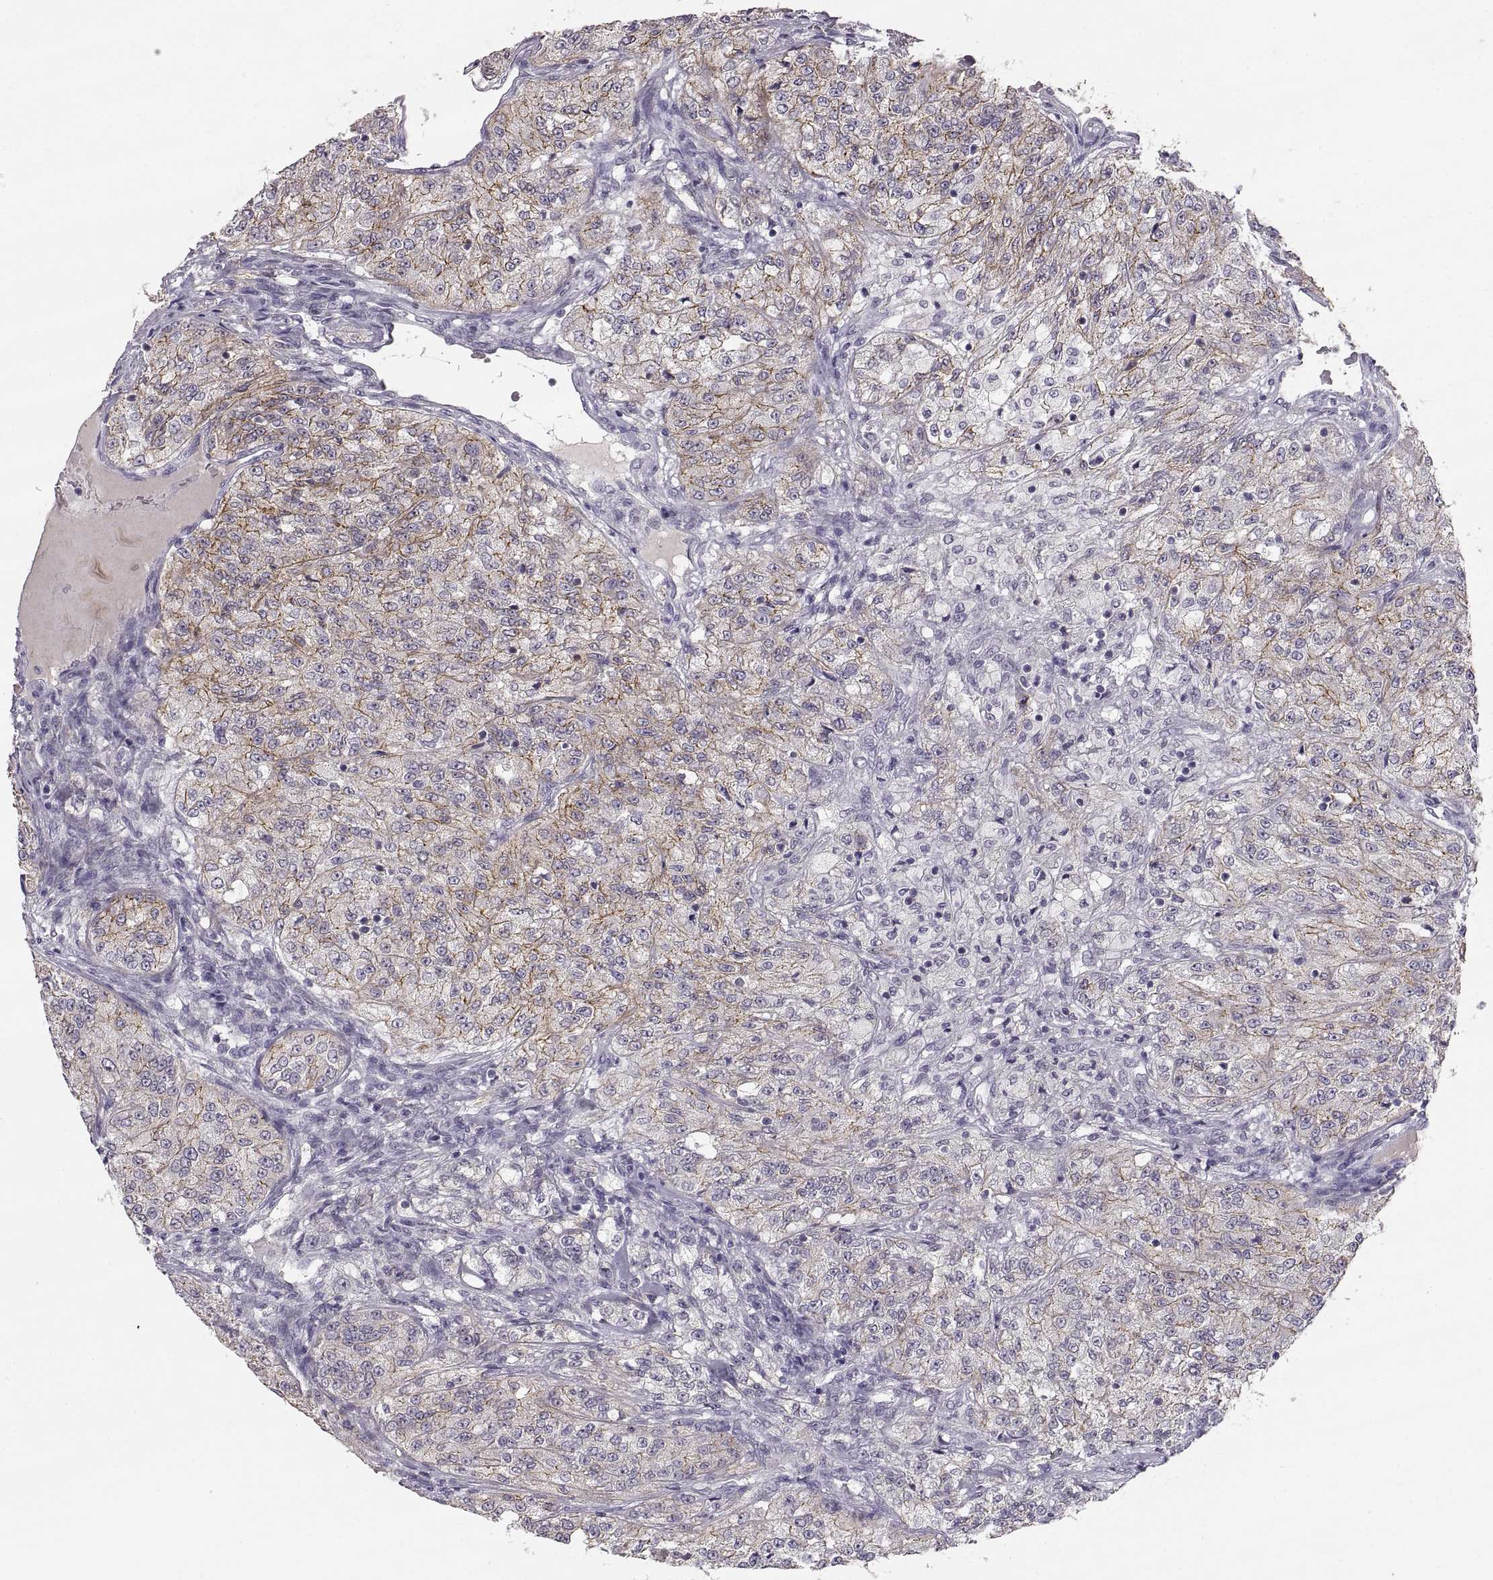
{"staining": {"intensity": "strong", "quantity": "25%-75%", "location": "cytoplasmic/membranous"}, "tissue": "renal cancer", "cell_type": "Tumor cells", "image_type": "cancer", "snomed": [{"axis": "morphology", "description": "Adenocarcinoma, NOS"}, {"axis": "topography", "description": "Kidney"}], "caption": "Renal cancer stained with immunohistochemistry (IHC) demonstrates strong cytoplasmic/membranous staining in approximately 25%-75% of tumor cells. The staining was performed using DAB, with brown indicating positive protein expression. Nuclei are stained blue with hematoxylin.", "gene": "CDH2", "patient": {"sex": "female", "age": 63}}